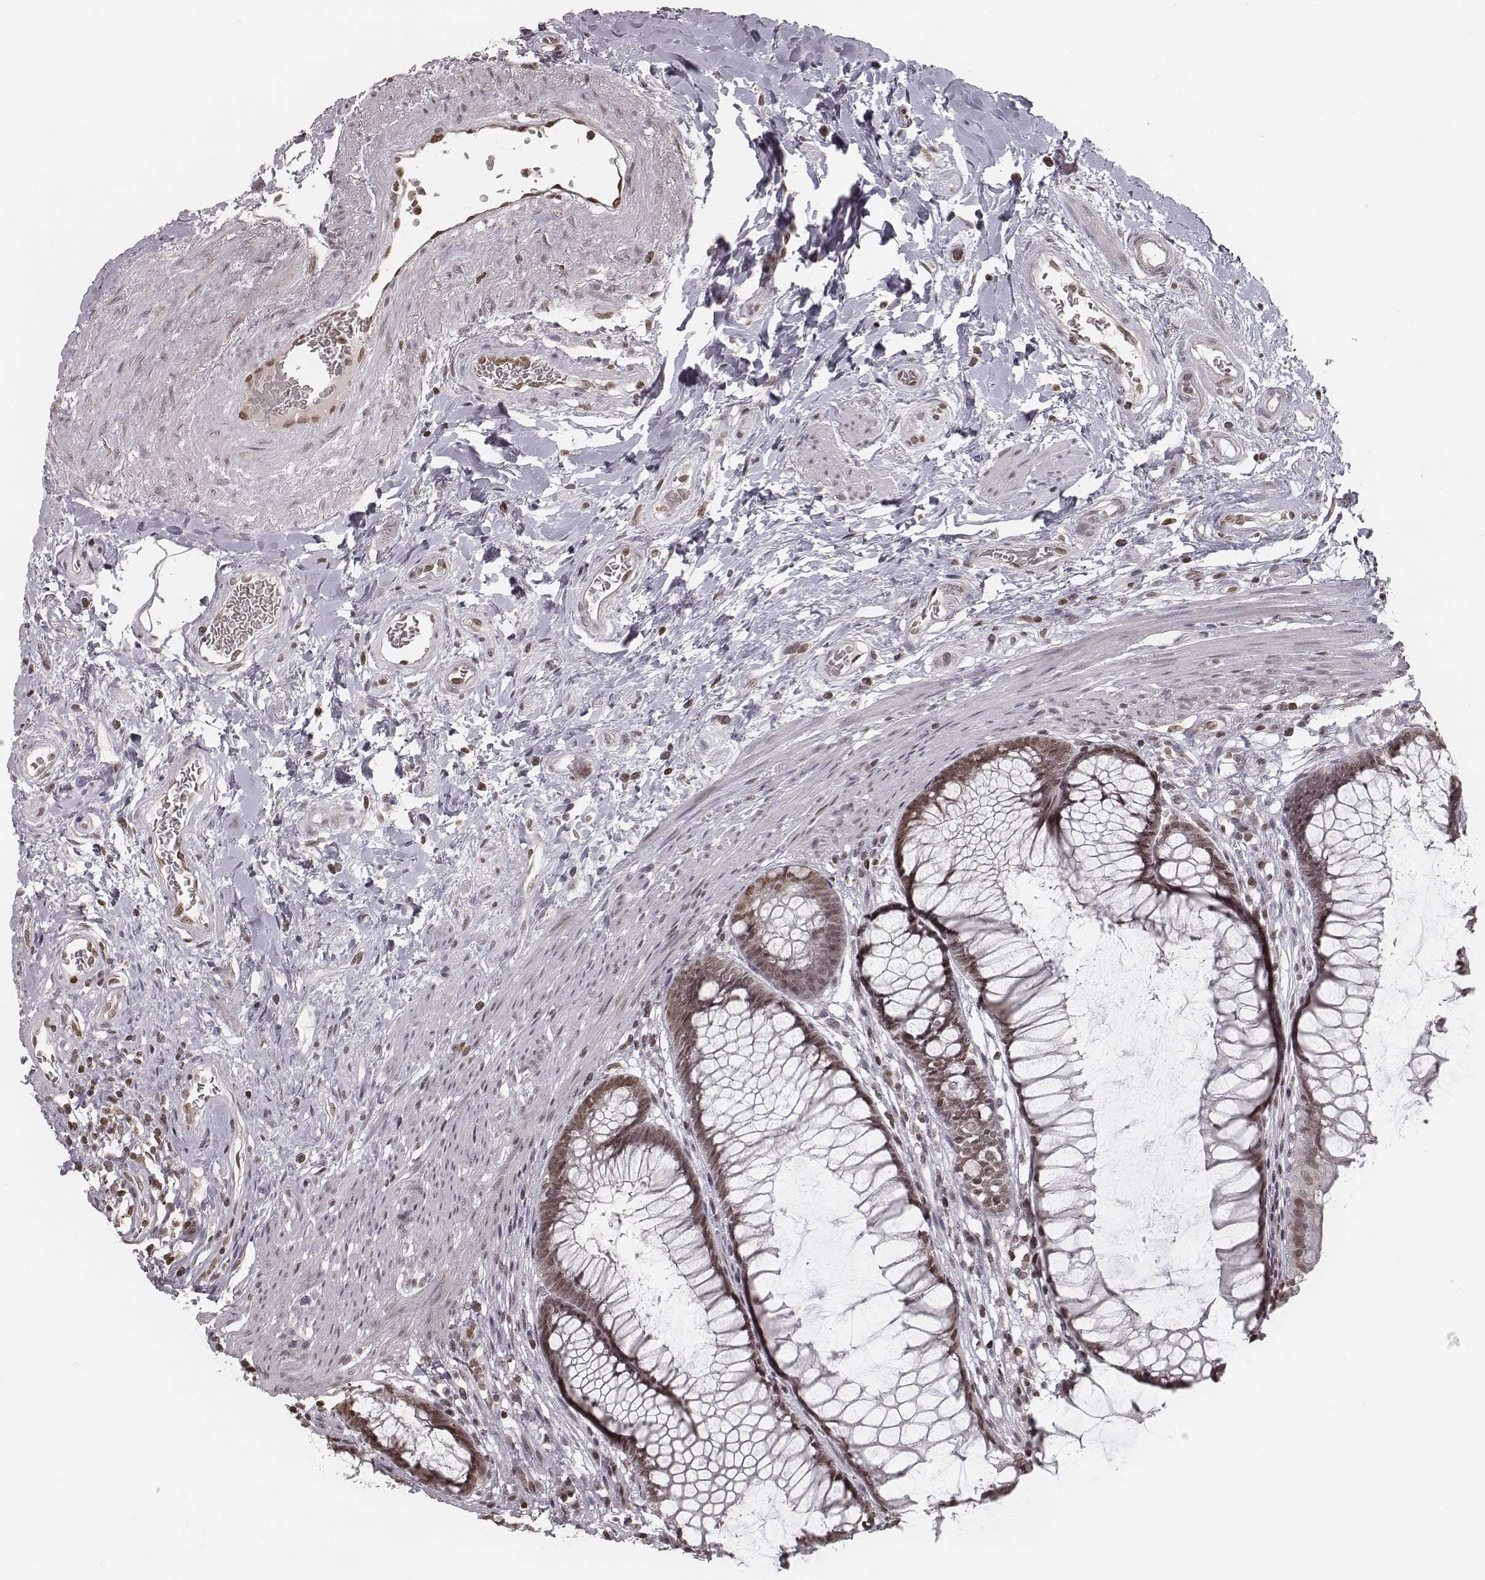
{"staining": {"intensity": "moderate", "quantity": ">75%", "location": "nuclear"}, "tissue": "rectum", "cell_type": "Glandular cells", "image_type": "normal", "snomed": [{"axis": "morphology", "description": "Normal tissue, NOS"}, {"axis": "topography", "description": "Smooth muscle"}, {"axis": "topography", "description": "Rectum"}], "caption": "This micrograph exhibits immunohistochemistry (IHC) staining of benign human rectum, with medium moderate nuclear positivity in about >75% of glandular cells.", "gene": "HMGA2", "patient": {"sex": "male", "age": 53}}